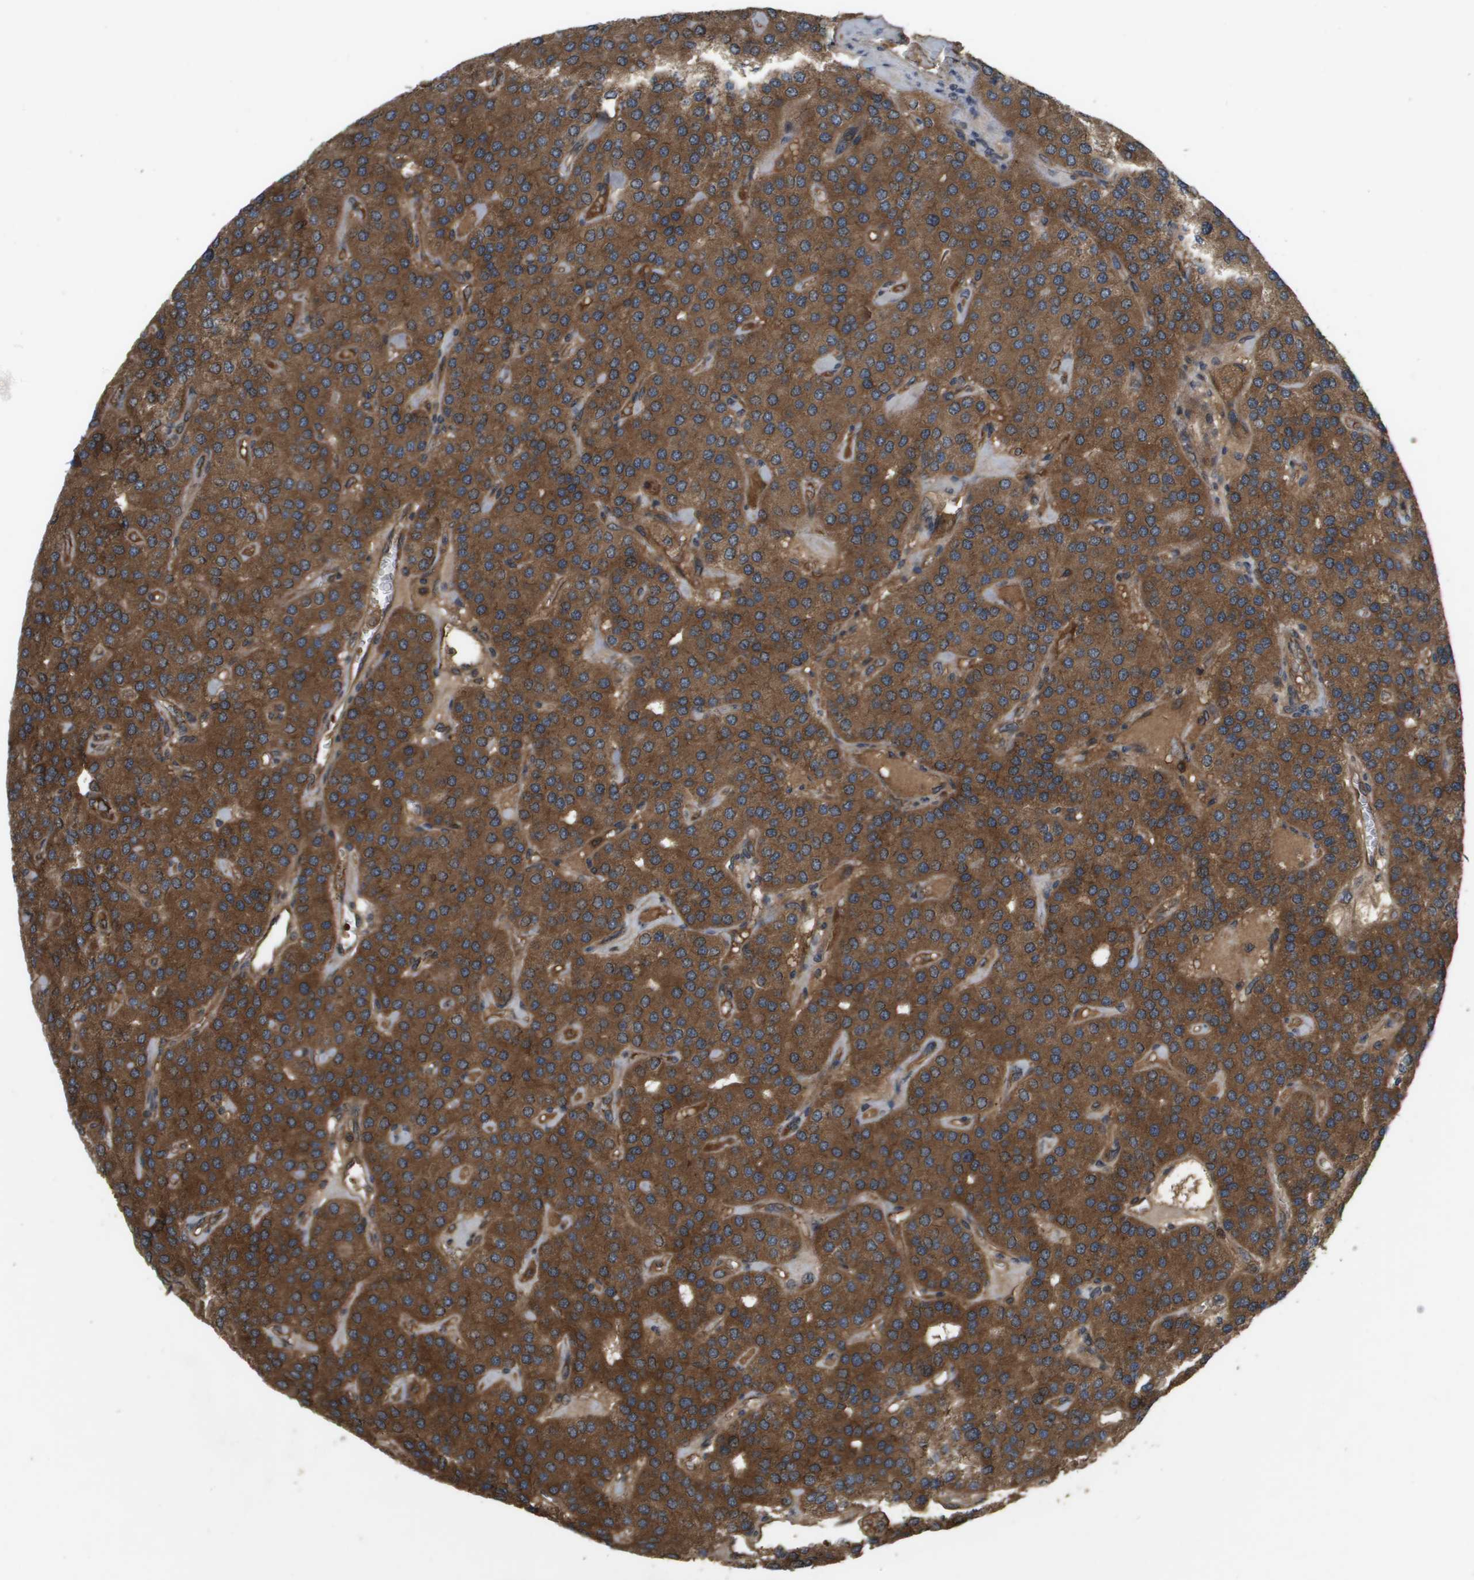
{"staining": {"intensity": "moderate", "quantity": ">75%", "location": "cytoplasmic/membranous"}, "tissue": "parathyroid gland", "cell_type": "Glandular cells", "image_type": "normal", "snomed": [{"axis": "morphology", "description": "Normal tissue, NOS"}, {"axis": "morphology", "description": "Adenoma, NOS"}, {"axis": "topography", "description": "Parathyroid gland"}], "caption": "IHC photomicrograph of unremarkable human parathyroid gland stained for a protein (brown), which reveals medium levels of moderate cytoplasmic/membranous expression in approximately >75% of glandular cells.", "gene": "SPTLC1", "patient": {"sex": "female", "age": 86}}